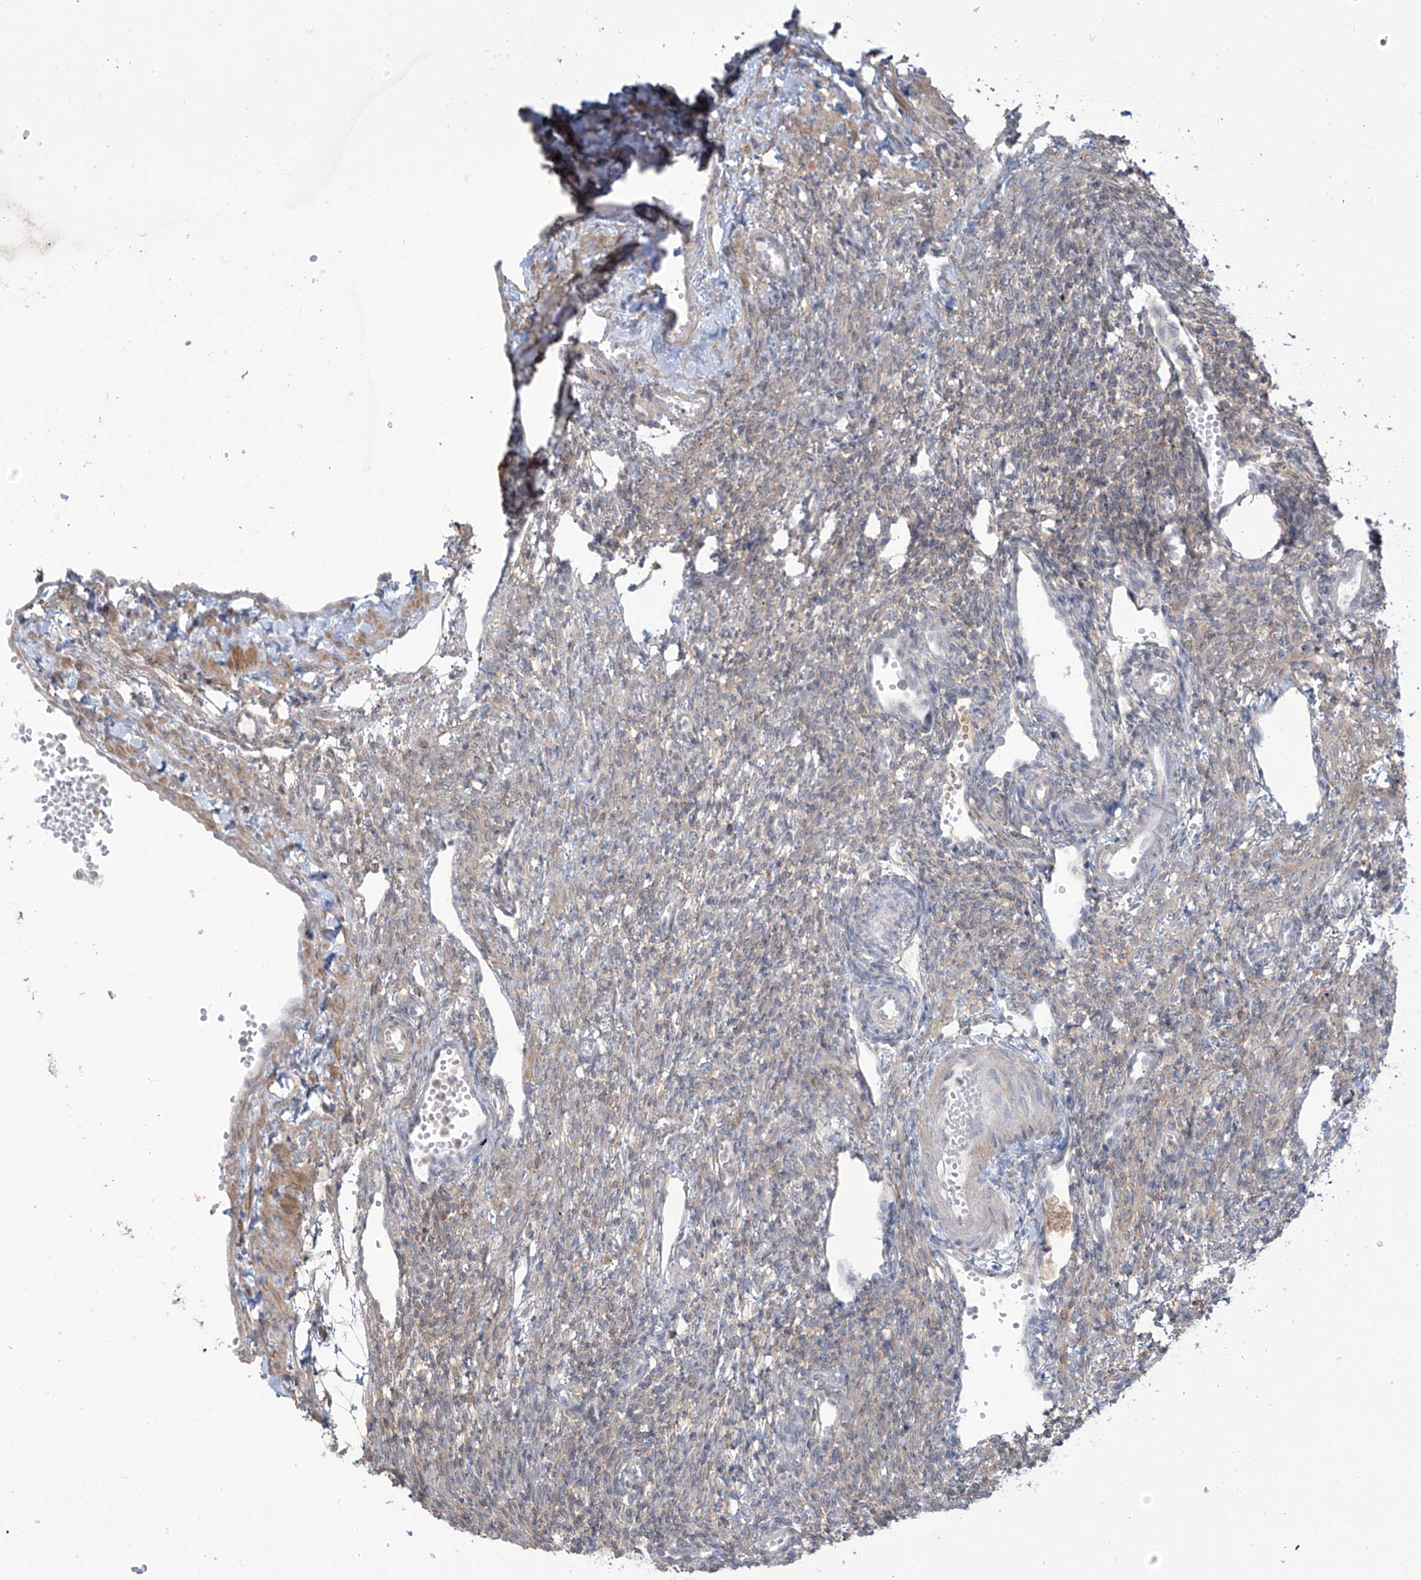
{"staining": {"intensity": "weak", "quantity": "<25%", "location": "cytoplasmic/membranous"}, "tissue": "ovary", "cell_type": "Ovarian stroma cells", "image_type": "normal", "snomed": [{"axis": "morphology", "description": "Normal tissue, NOS"}, {"axis": "morphology", "description": "Cyst, NOS"}, {"axis": "topography", "description": "Ovary"}], "caption": "Immunohistochemistry (IHC) photomicrograph of benign ovary: ovary stained with DAB demonstrates no significant protein staining in ovarian stroma cells.", "gene": "TAGAP", "patient": {"sex": "female", "age": 33}}